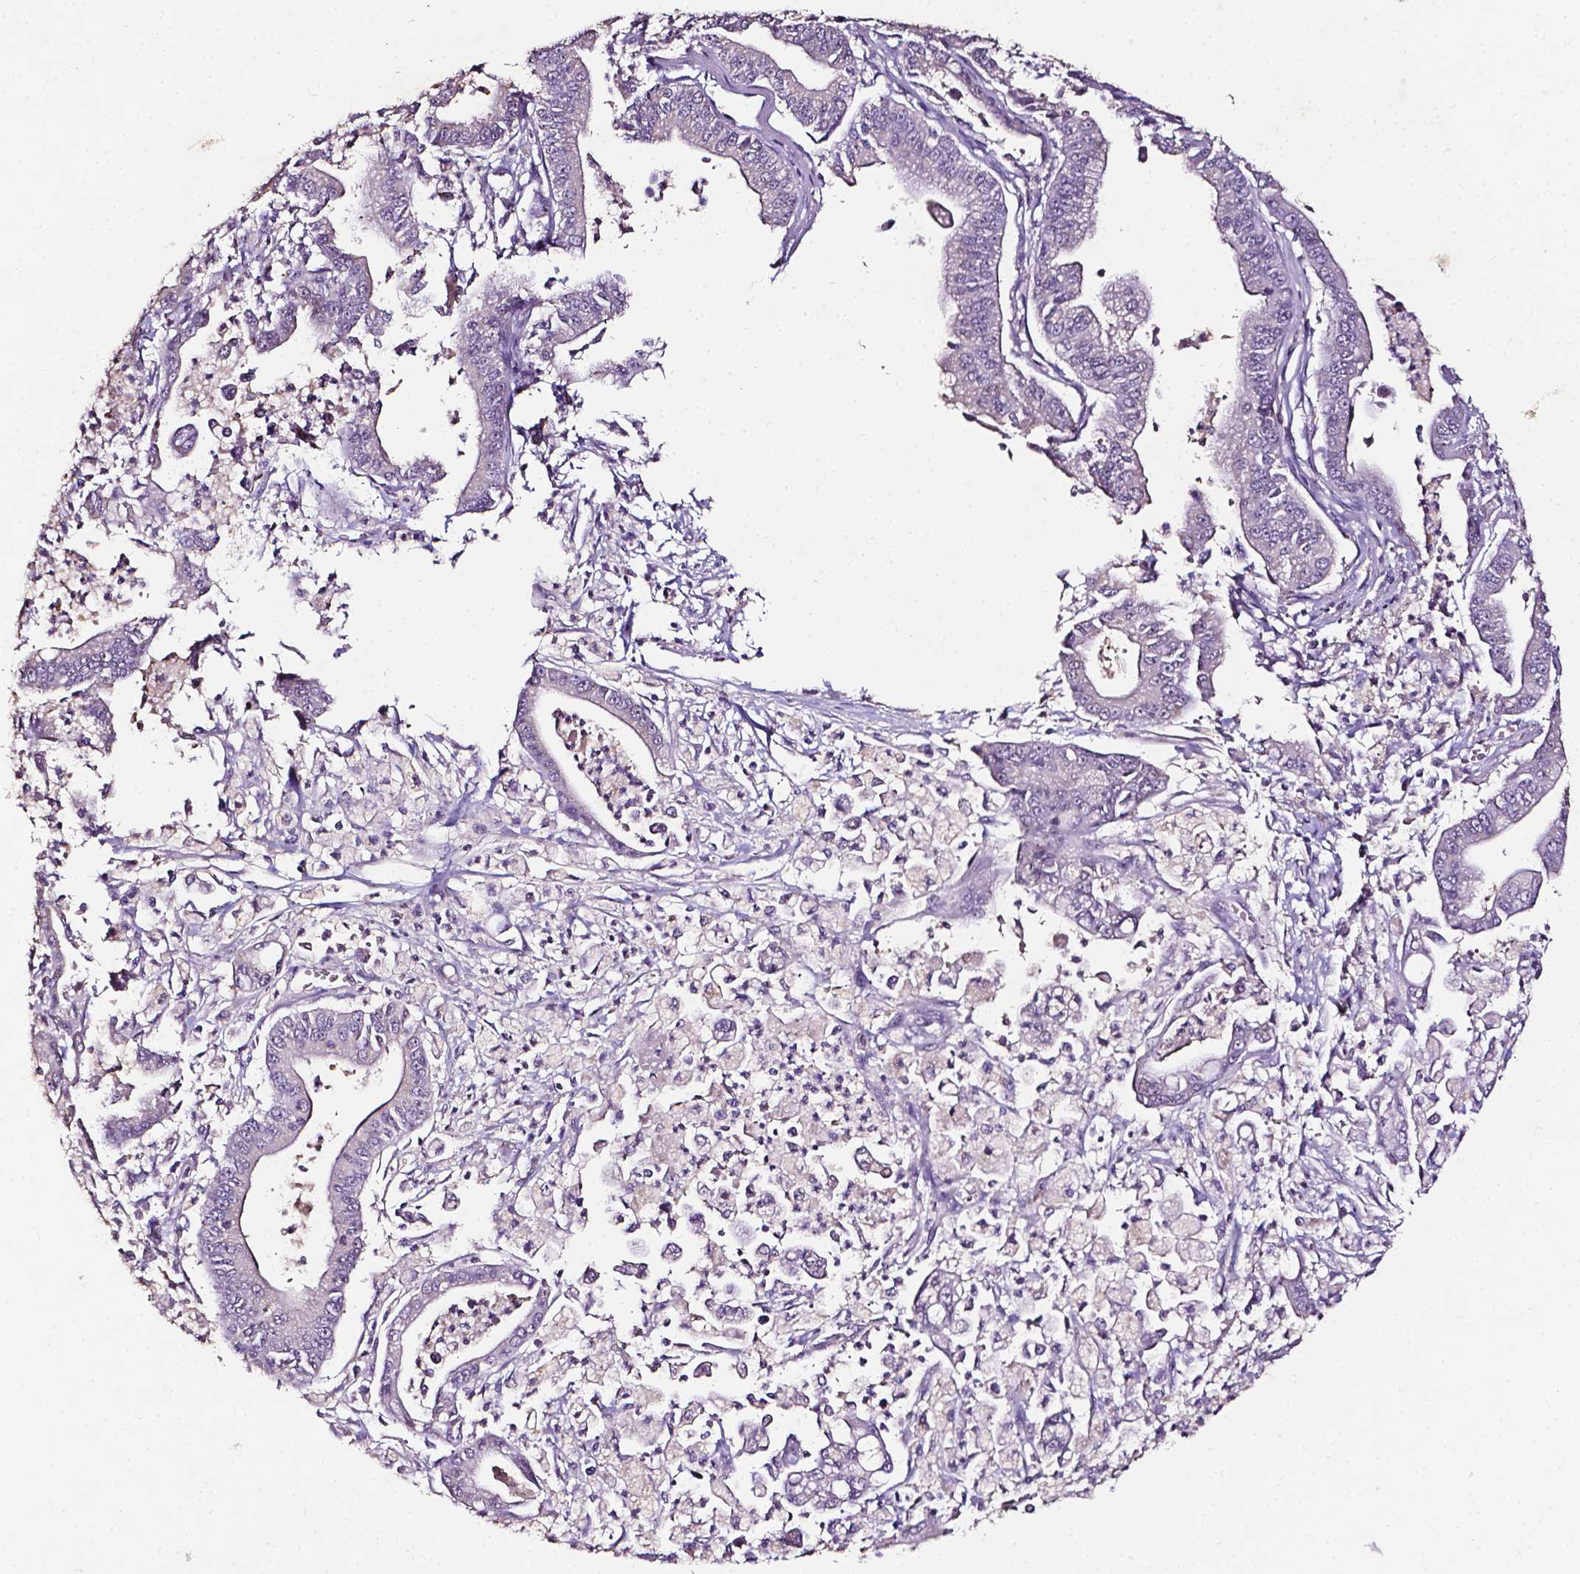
{"staining": {"intensity": "negative", "quantity": "none", "location": "none"}, "tissue": "pancreatic cancer", "cell_type": "Tumor cells", "image_type": "cancer", "snomed": [{"axis": "morphology", "description": "Adenocarcinoma, NOS"}, {"axis": "topography", "description": "Pancreas"}], "caption": "The histopathology image displays no significant staining in tumor cells of pancreatic adenocarcinoma. (DAB (3,3'-diaminobenzidine) immunohistochemistry (IHC) visualized using brightfield microscopy, high magnification).", "gene": "PSAT1", "patient": {"sex": "female", "age": 65}}